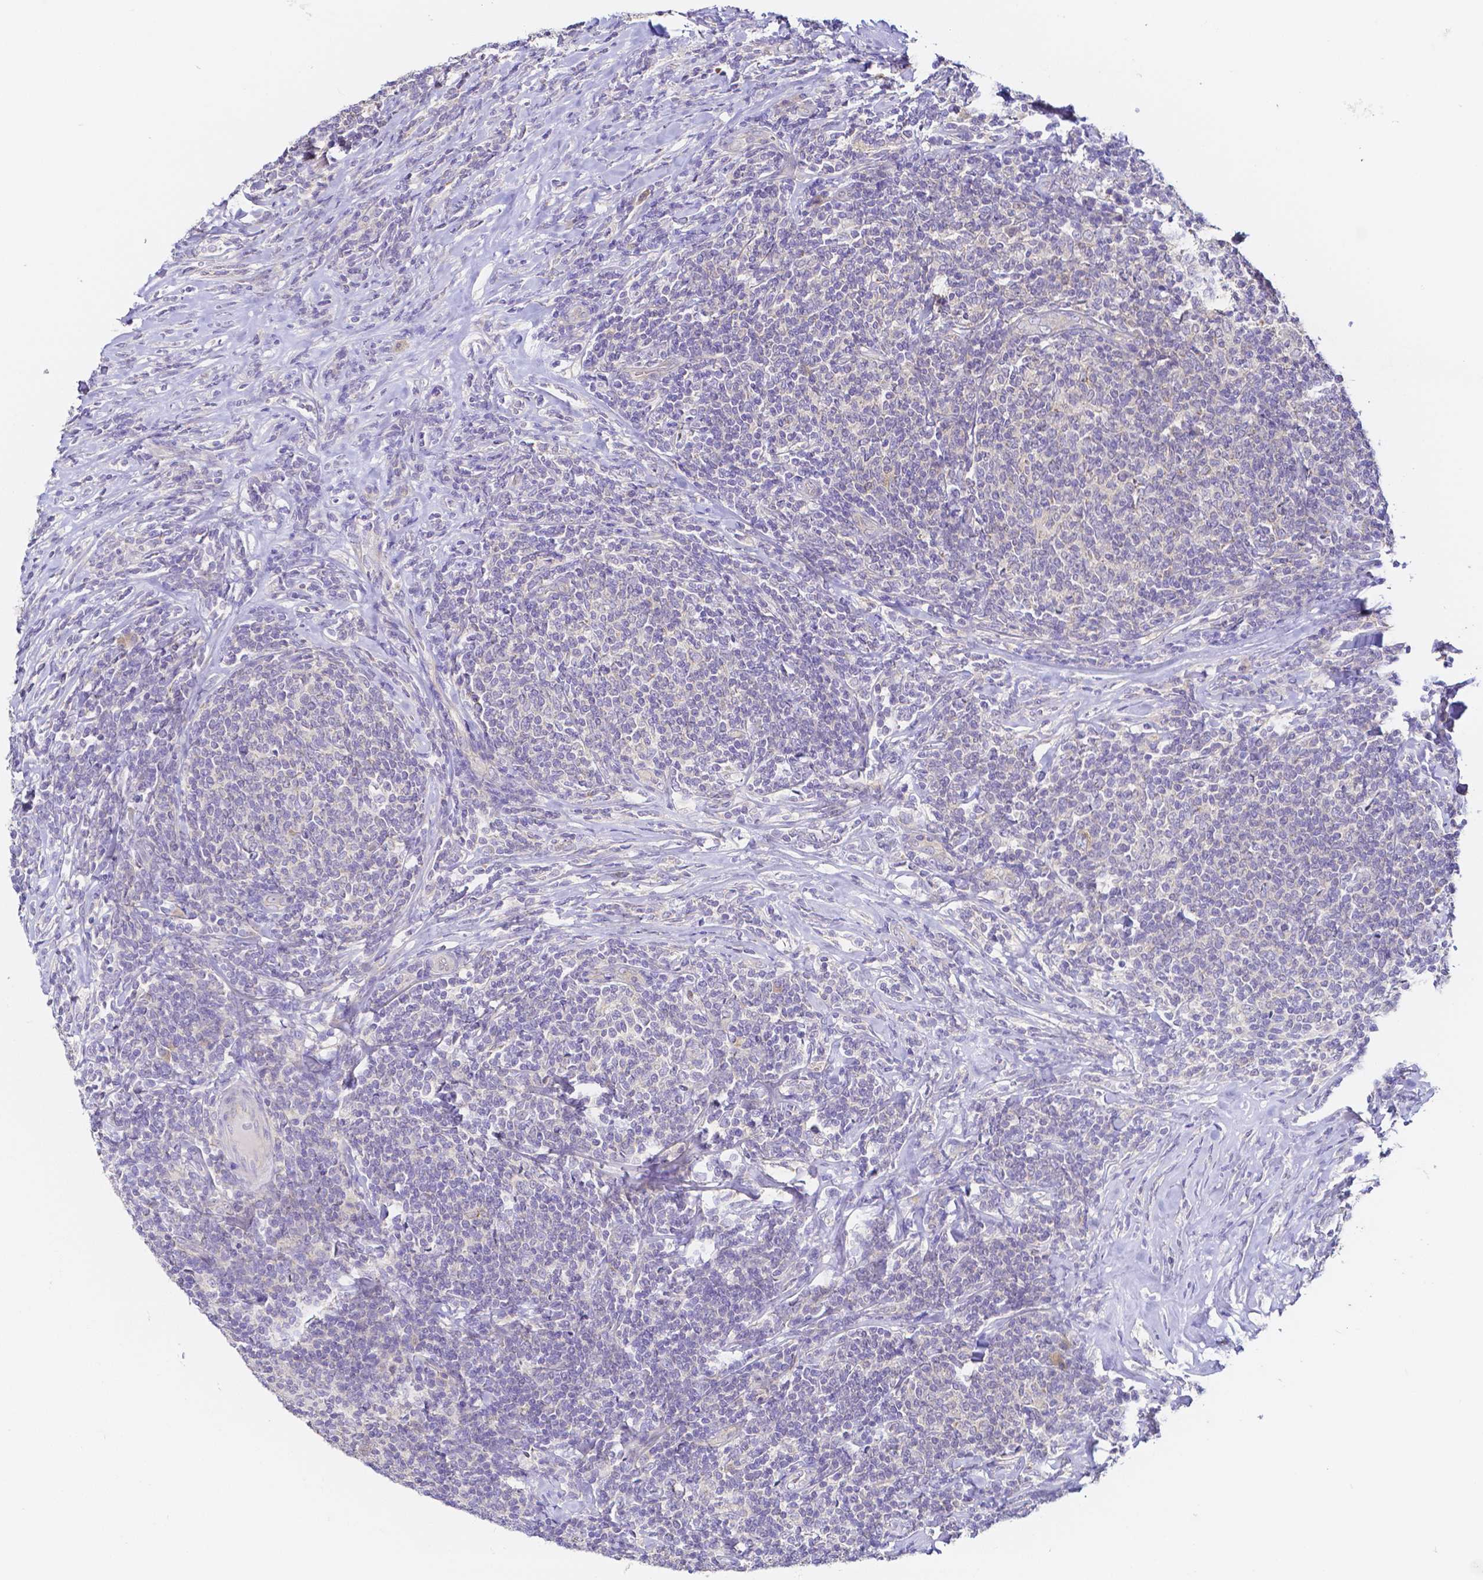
{"staining": {"intensity": "negative", "quantity": "none", "location": "none"}, "tissue": "lymphoma", "cell_type": "Tumor cells", "image_type": "cancer", "snomed": [{"axis": "morphology", "description": "Malignant lymphoma, non-Hodgkin's type, Low grade"}, {"axis": "topography", "description": "Lymph node"}], "caption": "Tumor cells are negative for brown protein staining in low-grade malignant lymphoma, non-Hodgkin's type.", "gene": "PKP3", "patient": {"sex": "male", "age": 52}}